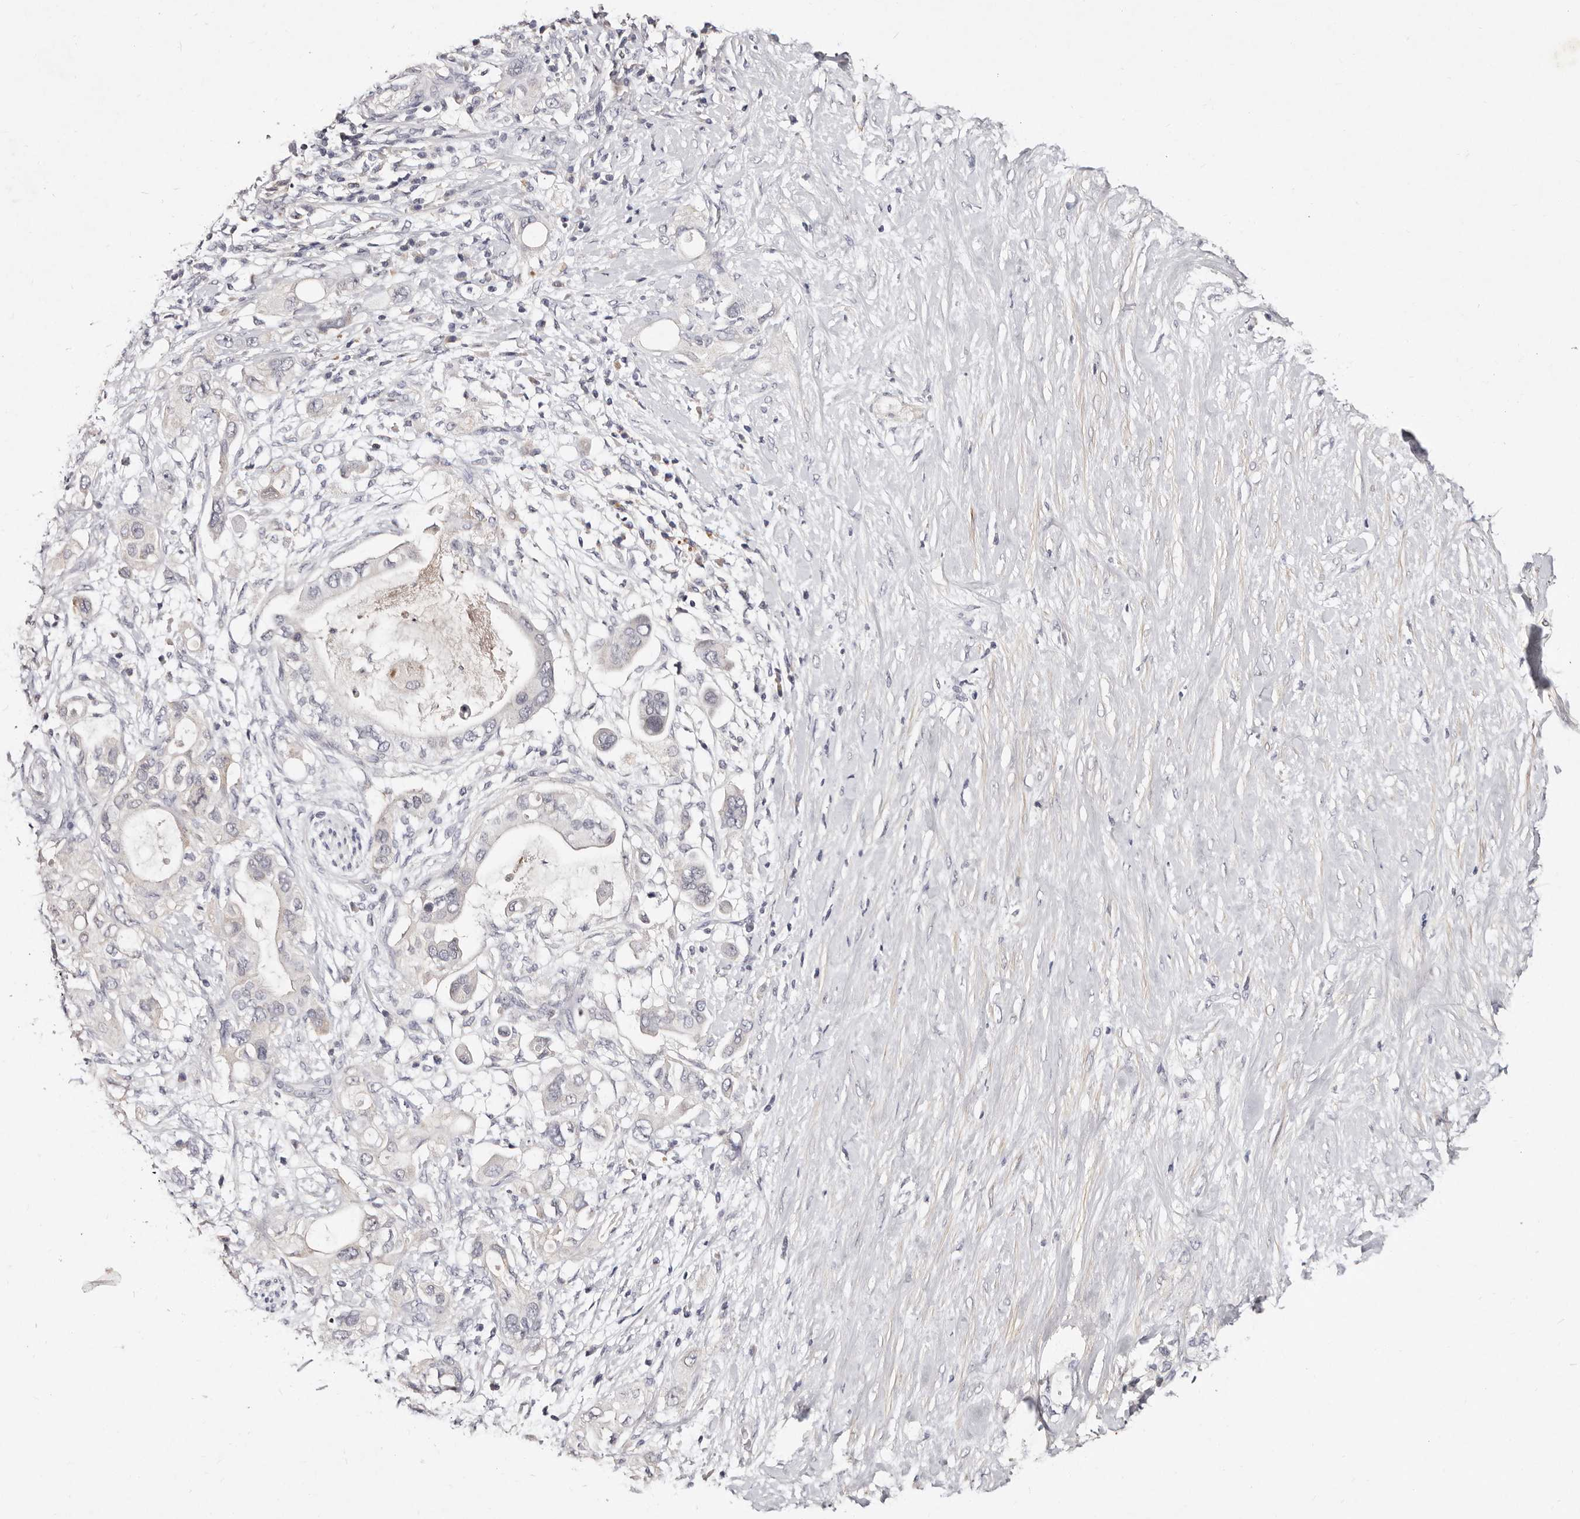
{"staining": {"intensity": "negative", "quantity": "none", "location": "none"}, "tissue": "pancreatic cancer", "cell_type": "Tumor cells", "image_type": "cancer", "snomed": [{"axis": "morphology", "description": "Adenocarcinoma, NOS"}, {"axis": "topography", "description": "Pancreas"}], "caption": "Pancreatic adenocarcinoma was stained to show a protein in brown. There is no significant staining in tumor cells.", "gene": "MRPS33", "patient": {"sex": "female", "age": 56}}